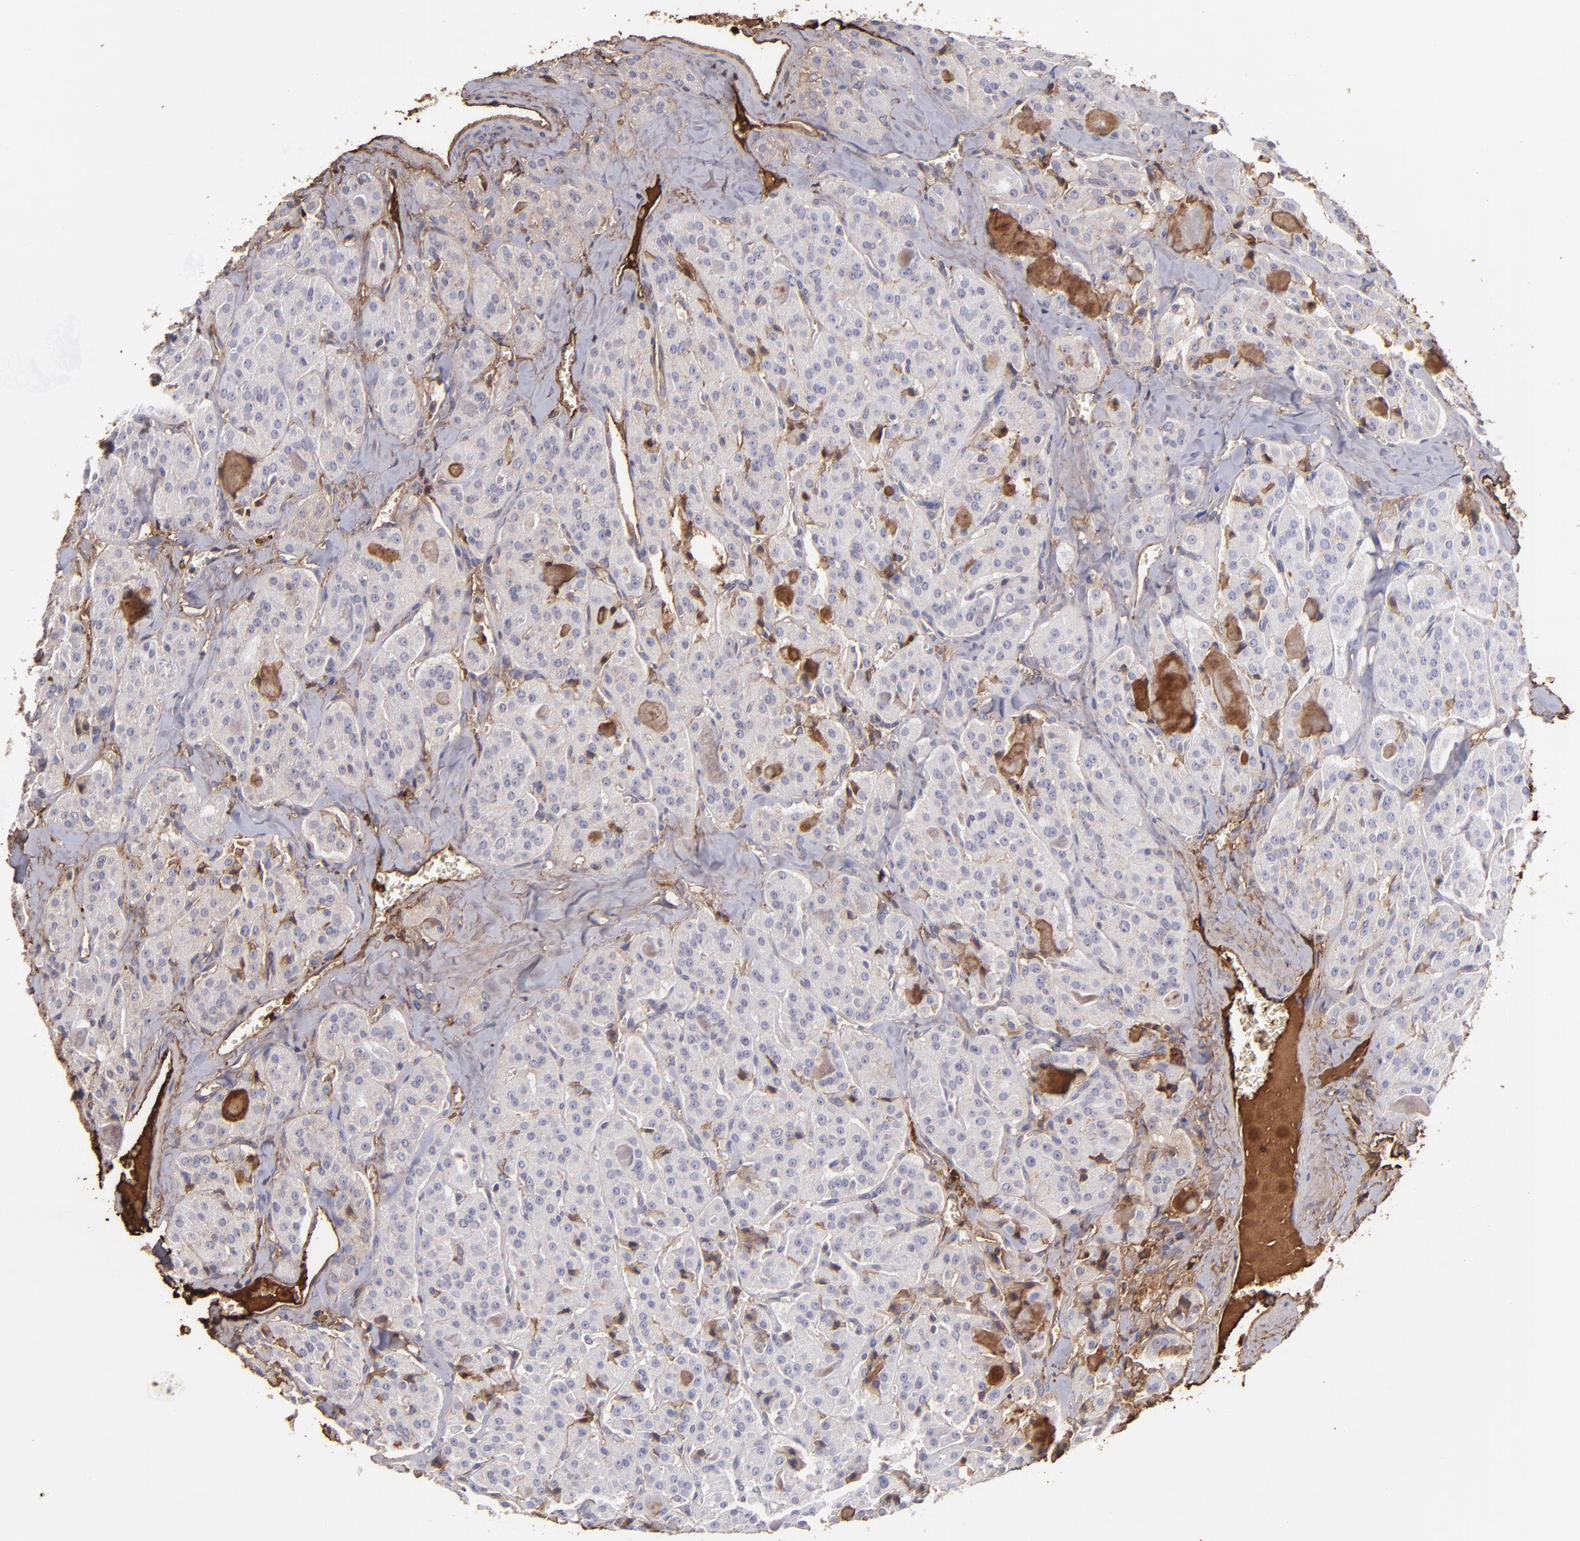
{"staining": {"intensity": "moderate", "quantity": "25%-75%", "location": "cytoplasmic/membranous"}, "tissue": "thyroid cancer", "cell_type": "Tumor cells", "image_type": "cancer", "snomed": [{"axis": "morphology", "description": "Carcinoma, NOS"}, {"axis": "topography", "description": "Thyroid gland"}], "caption": "A high-resolution histopathology image shows immunohistochemistry staining of carcinoma (thyroid), which displays moderate cytoplasmic/membranous positivity in approximately 25%-75% of tumor cells.", "gene": "FGB", "patient": {"sex": "male", "age": 76}}